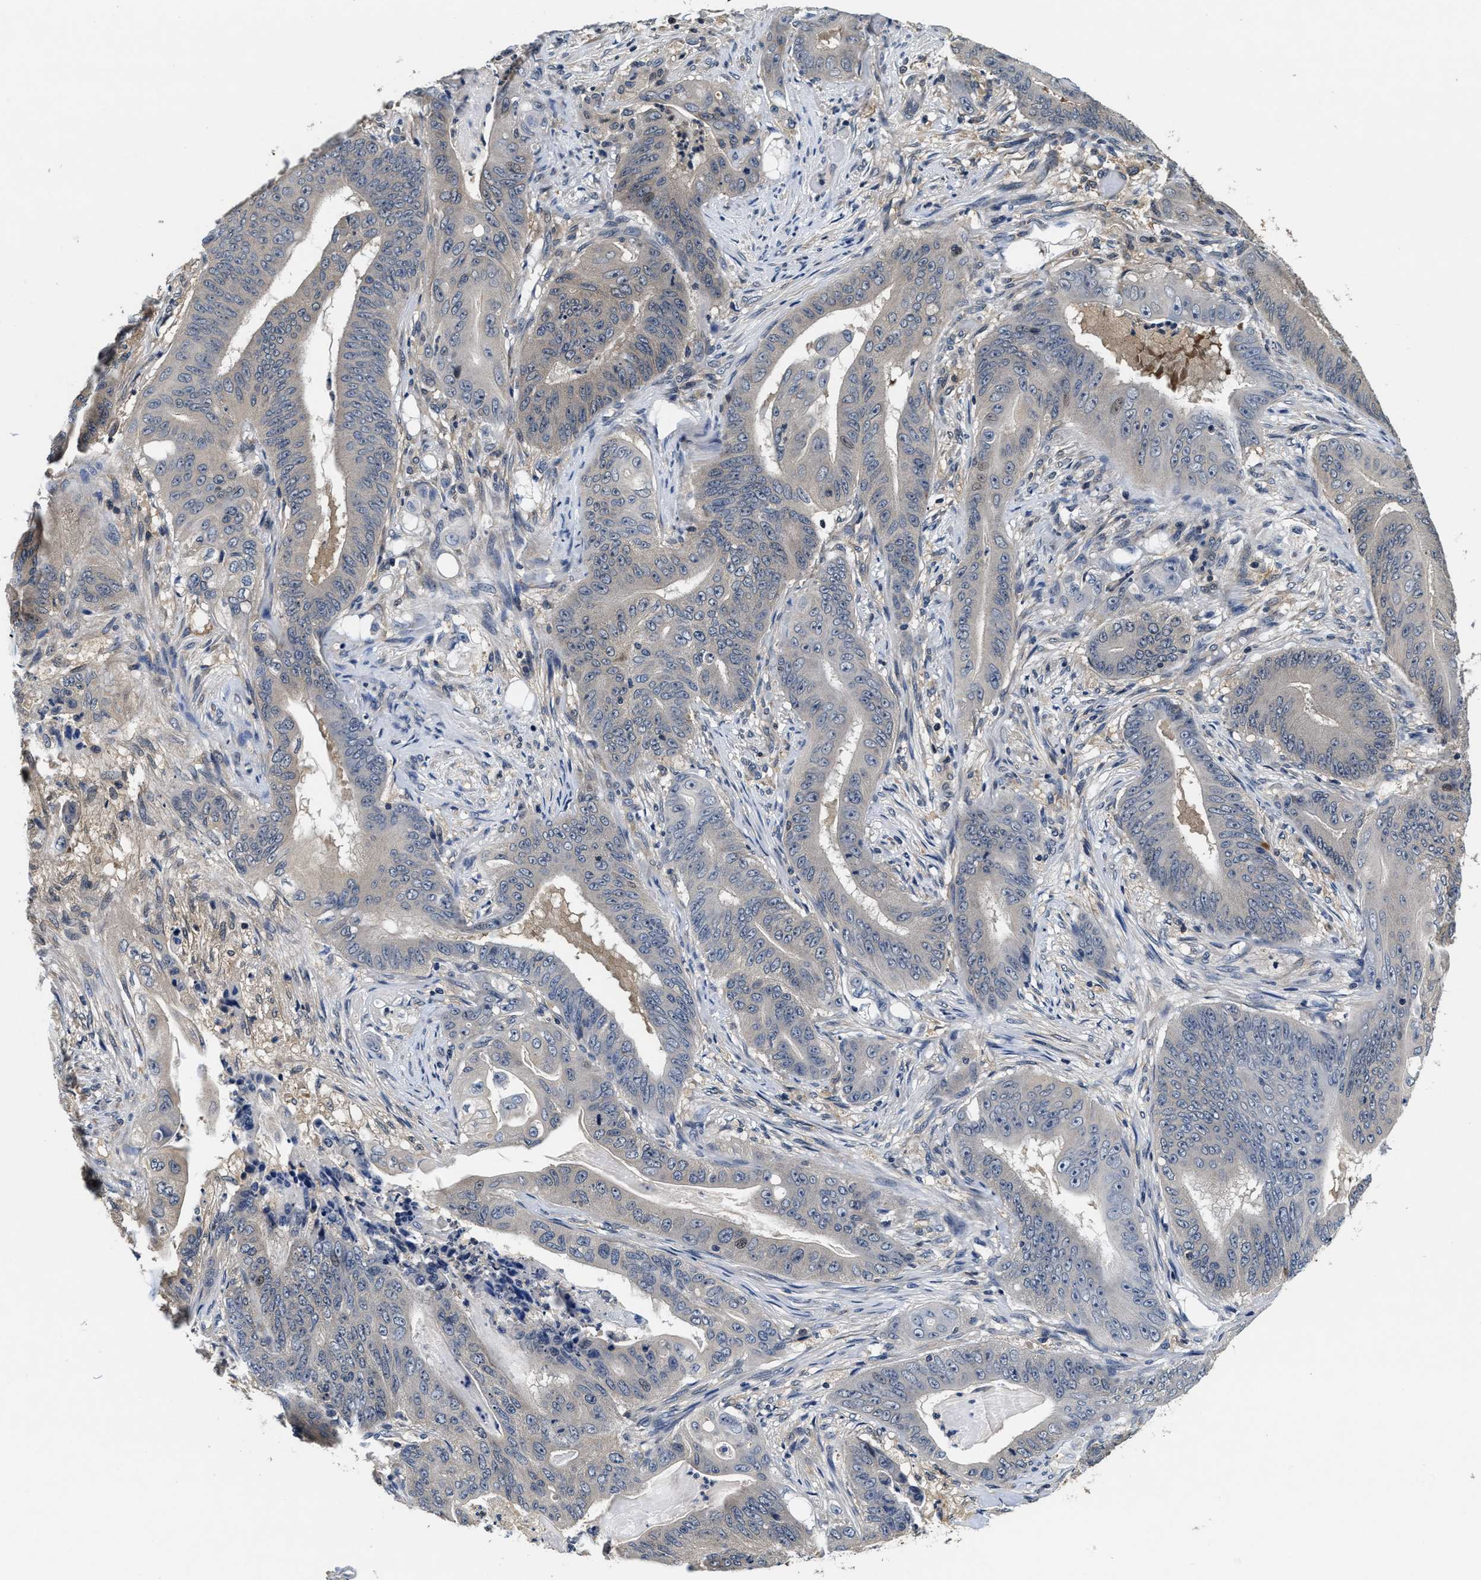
{"staining": {"intensity": "negative", "quantity": "none", "location": "none"}, "tissue": "stomach cancer", "cell_type": "Tumor cells", "image_type": "cancer", "snomed": [{"axis": "morphology", "description": "Adenocarcinoma, NOS"}, {"axis": "topography", "description": "Stomach"}], "caption": "A micrograph of stomach cancer (adenocarcinoma) stained for a protein reveals no brown staining in tumor cells.", "gene": "PHPT1", "patient": {"sex": "female", "age": 73}}